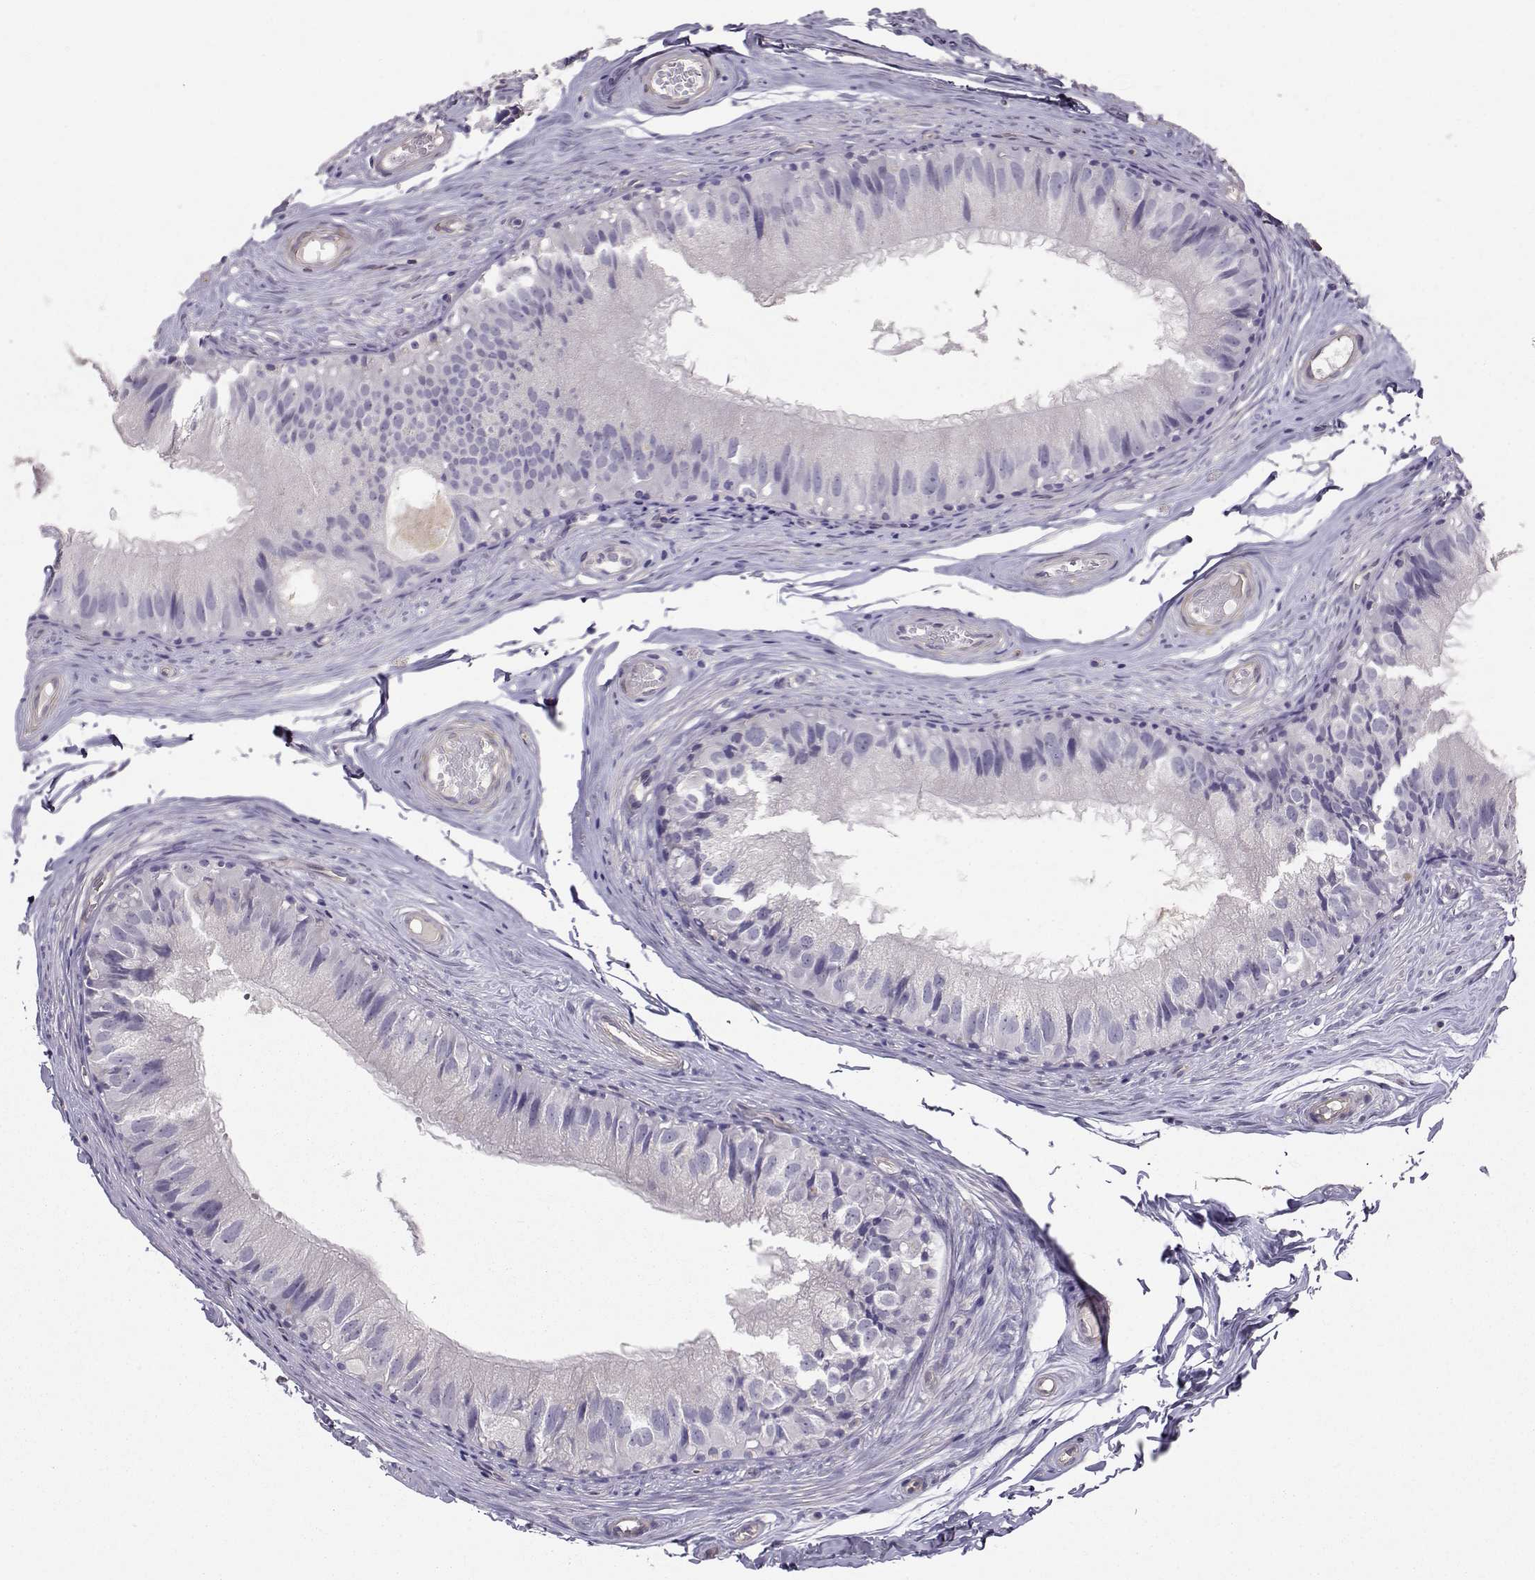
{"staining": {"intensity": "negative", "quantity": "none", "location": "none"}, "tissue": "epididymis", "cell_type": "Glandular cells", "image_type": "normal", "snomed": [{"axis": "morphology", "description": "Normal tissue, NOS"}, {"axis": "topography", "description": "Epididymis"}], "caption": "DAB immunohistochemical staining of unremarkable epididymis exhibits no significant positivity in glandular cells.", "gene": "ENDOU", "patient": {"sex": "male", "age": 45}}